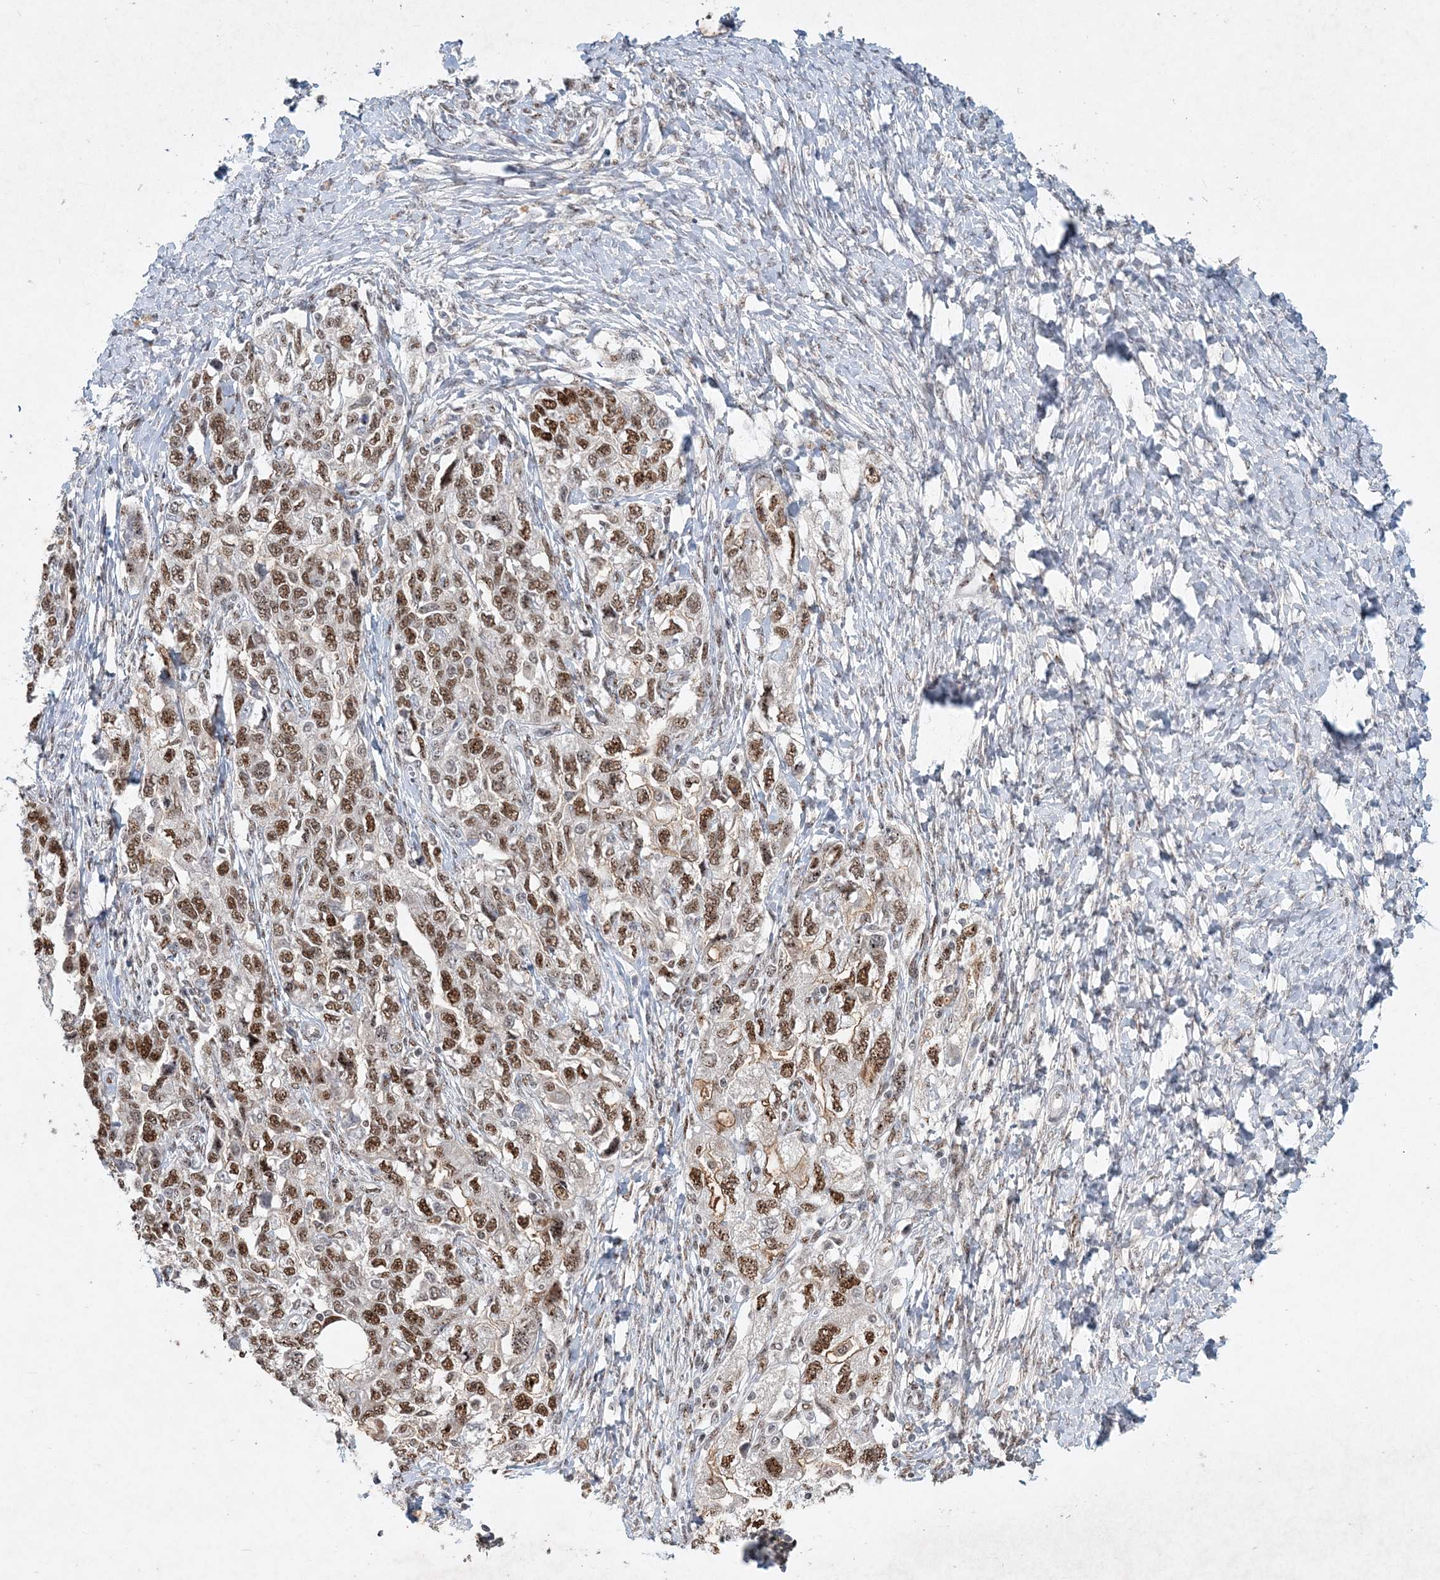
{"staining": {"intensity": "moderate", "quantity": ">75%", "location": "nuclear"}, "tissue": "ovarian cancer", "cell_type": "Tumor cells", "image_type": "cancer", "snomed": [{"axis": "morphology", "description": "Carcinoma, NOS"}, {"axis": "morphology", "description": "Cystadenocarcinoma, serous, NOS"}, {"axis": "topography", "description": "Ovary"}], "caption": "Immunohistochemistry (IHC) of human ovarian cancer demonstrates medium levels of moderate nuclear positivity in approximately >75% of tumor cells.", "gene": "GIN1", "patient": {"sex": "female", "age": 69}}